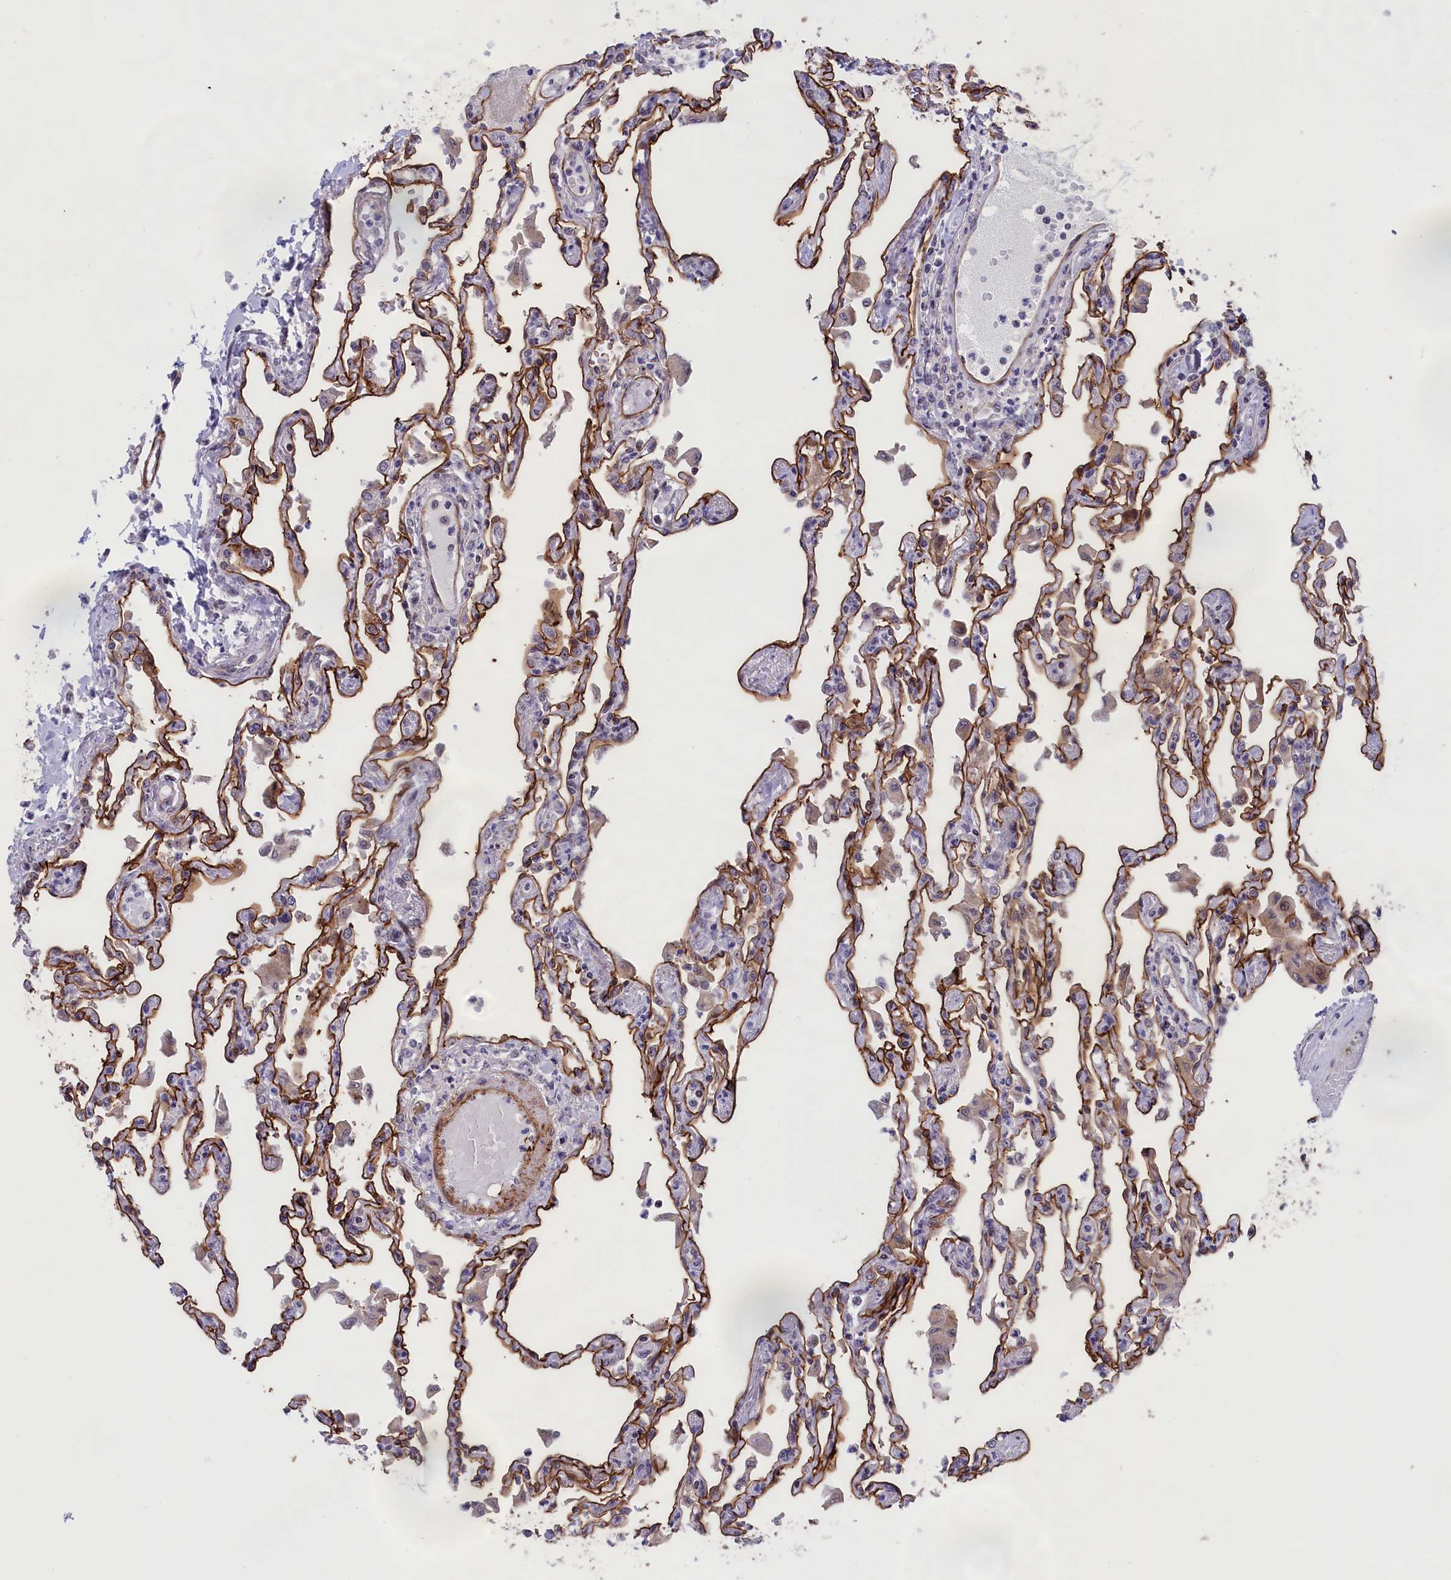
{"staining": {"intensity": "strong", "quantity": ">75%", "location": "cytoplasmic/membranous"}, "tissue": "lung", "cell_type": "Alveolar cells", "image_type": "normal", "snomed": [{"axis": "morphology", "description": "Normal tissue, NOS"}, {"axis": "topography", "description": "Bronchus"}, {"axis": "topography", "description": "Lung"}], "caption": "Brown immunohistochemical staining in normal human lung demonstrates strong cytoplasmic/membranous positivity in approximately >75% of alveolar cells. Using DAB (brown) and hematoxylin (blue) stains, captured at high magnification using brightfield microscopy.", "gene": "PPAN", "patient": {"sex": "female", "age": 49}}